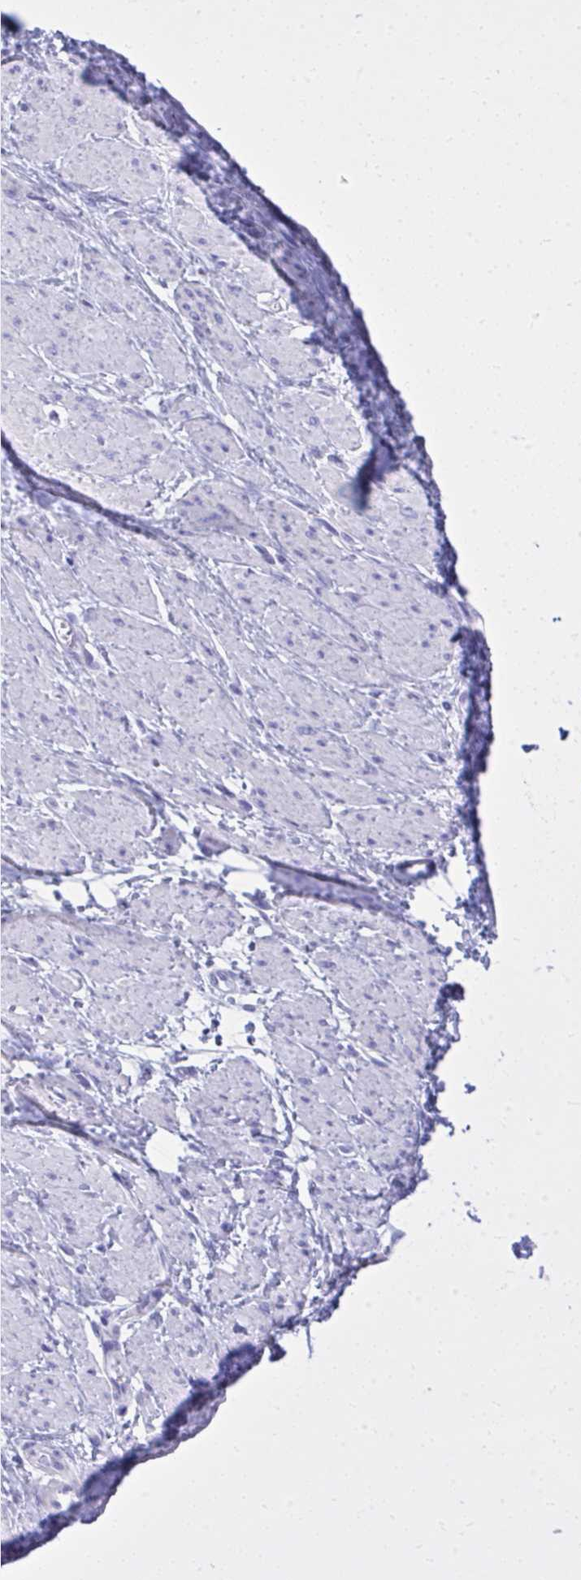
{"staining": {"intensity": "negative", "quantity": "none", "location": "none"}, "tissue": "smooth muscle", "cell_type": "Smooth muscle cells", "image_type": "normal", "snomed": [{"axis": "morphology", "description": "Normal tissue, NOS"}, {"axis": "topography", "description": "Smooth muscle"}, {"axis": "topography", "description": "Uterus"}], "caption": "Smooth muscle cells show no significant staining in benign smooth muscle. The staining was performed using DAB (3,3'-diaminobenzidine) to visualize the protein expression in brown, while the nuclei were stained in blue with hematoxylin (Magnification: 20x).", "gene": "BCL6B", "patient": {"sex": "female", "age": 39}}